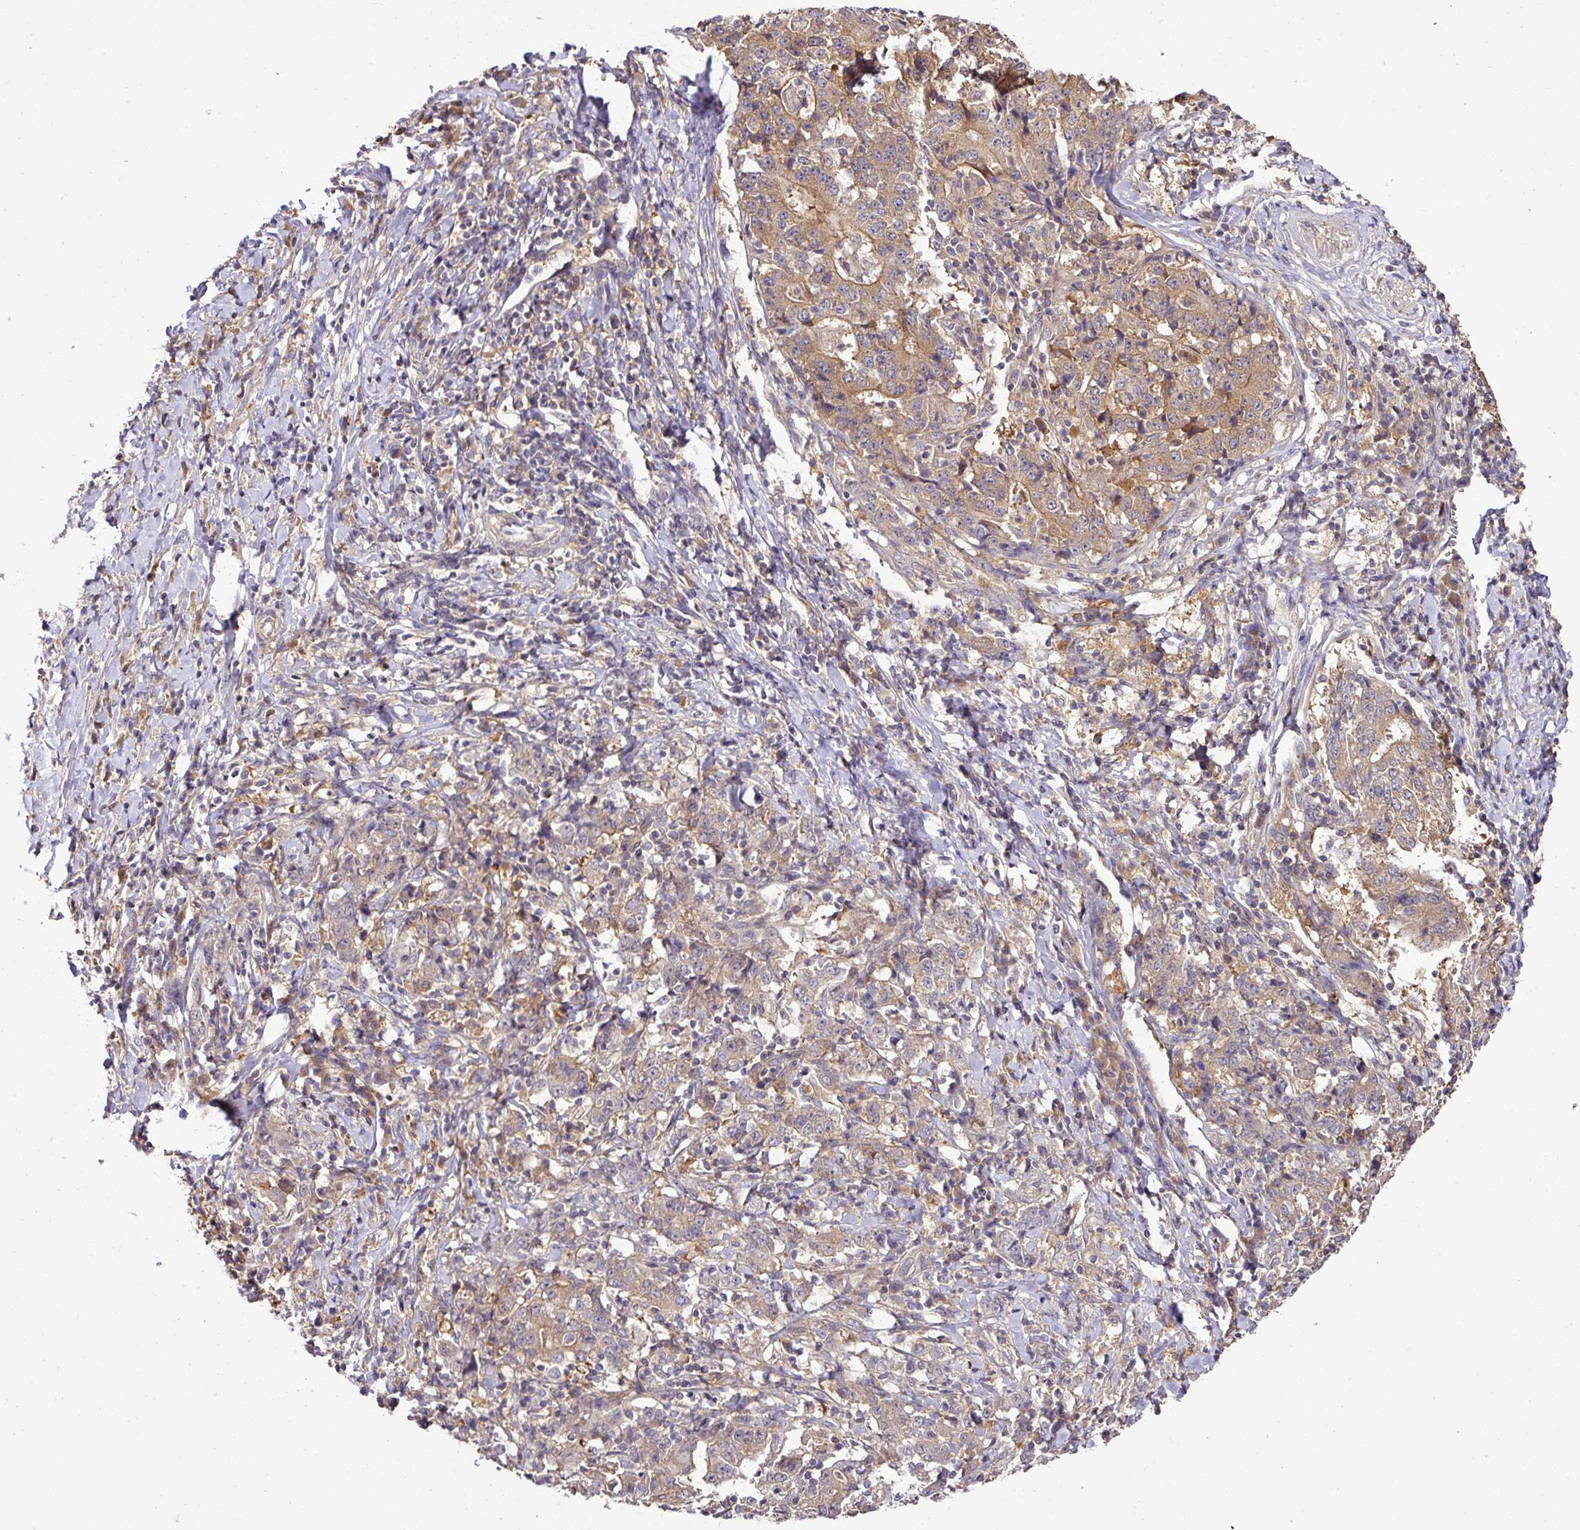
{"staining": {"intensity": "weak", "quantity": "25%-75%", "location": "cytoplasmic/membranous"}, "tissue": "stomach cancer", "cell_type": "Tumor cells", "image_type": "cancer", "snomed": [{"axis": "morphology", "description": "Normal tissue, NOS"}, {"axis": "morphology", "description": "Adenocarcinoma, NOS"}, {"axis": "topography", "description": "Stomach, upper"}, {"axis": "topography", "description": "Stomach"}], "caption": "An immunohistochemistry (IHC) micrograph of neoplastic tissue is shown. Protein staining in brown highlights weak cytoplasmic/membranous positivity in stomach cancer within tumor cells. The protein of interest is shown in brown color, while the nuclei are stained blue.", "gene": "TMEM107", "patient": {"sex": "male", "age": 59}}